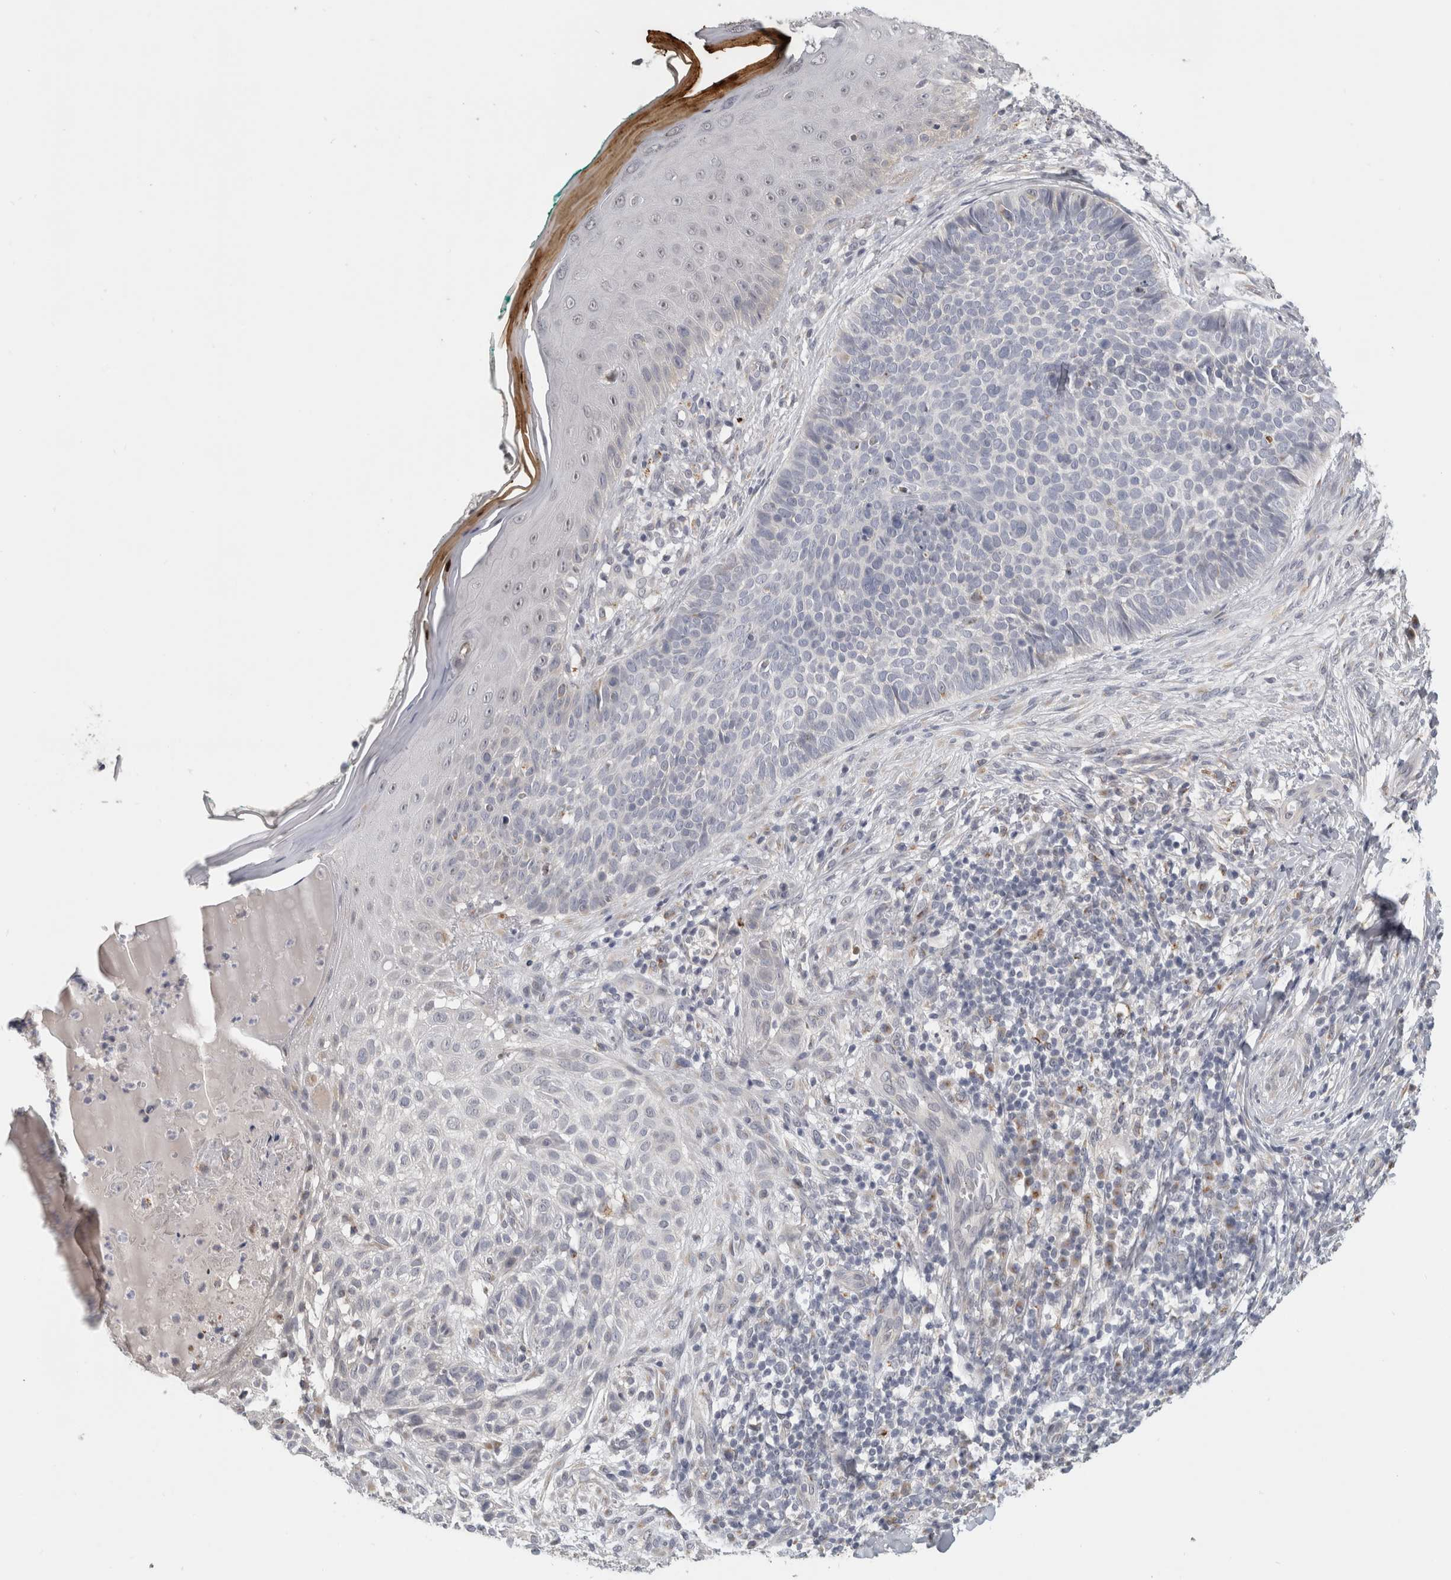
{"staining": {"intensity": "negative", "quantity": "none", "location": "none"}, "tissue": "skin cancer", "cell_type": "Tumor cells", "image_type": "cancer", "snomed": [{"axis": "morphology", "description": "Normal tissue, NOS"}, {"axis": "morphology", "description": "Basal cell carcinoma"}, {"axis": "topography", "description": "Skin"}], "caption": "Tumor cells show no significant staining in skin basal cell carcinoma.", "gene": "MGAT1", "patient": {"sex": "male", "age": 67}}